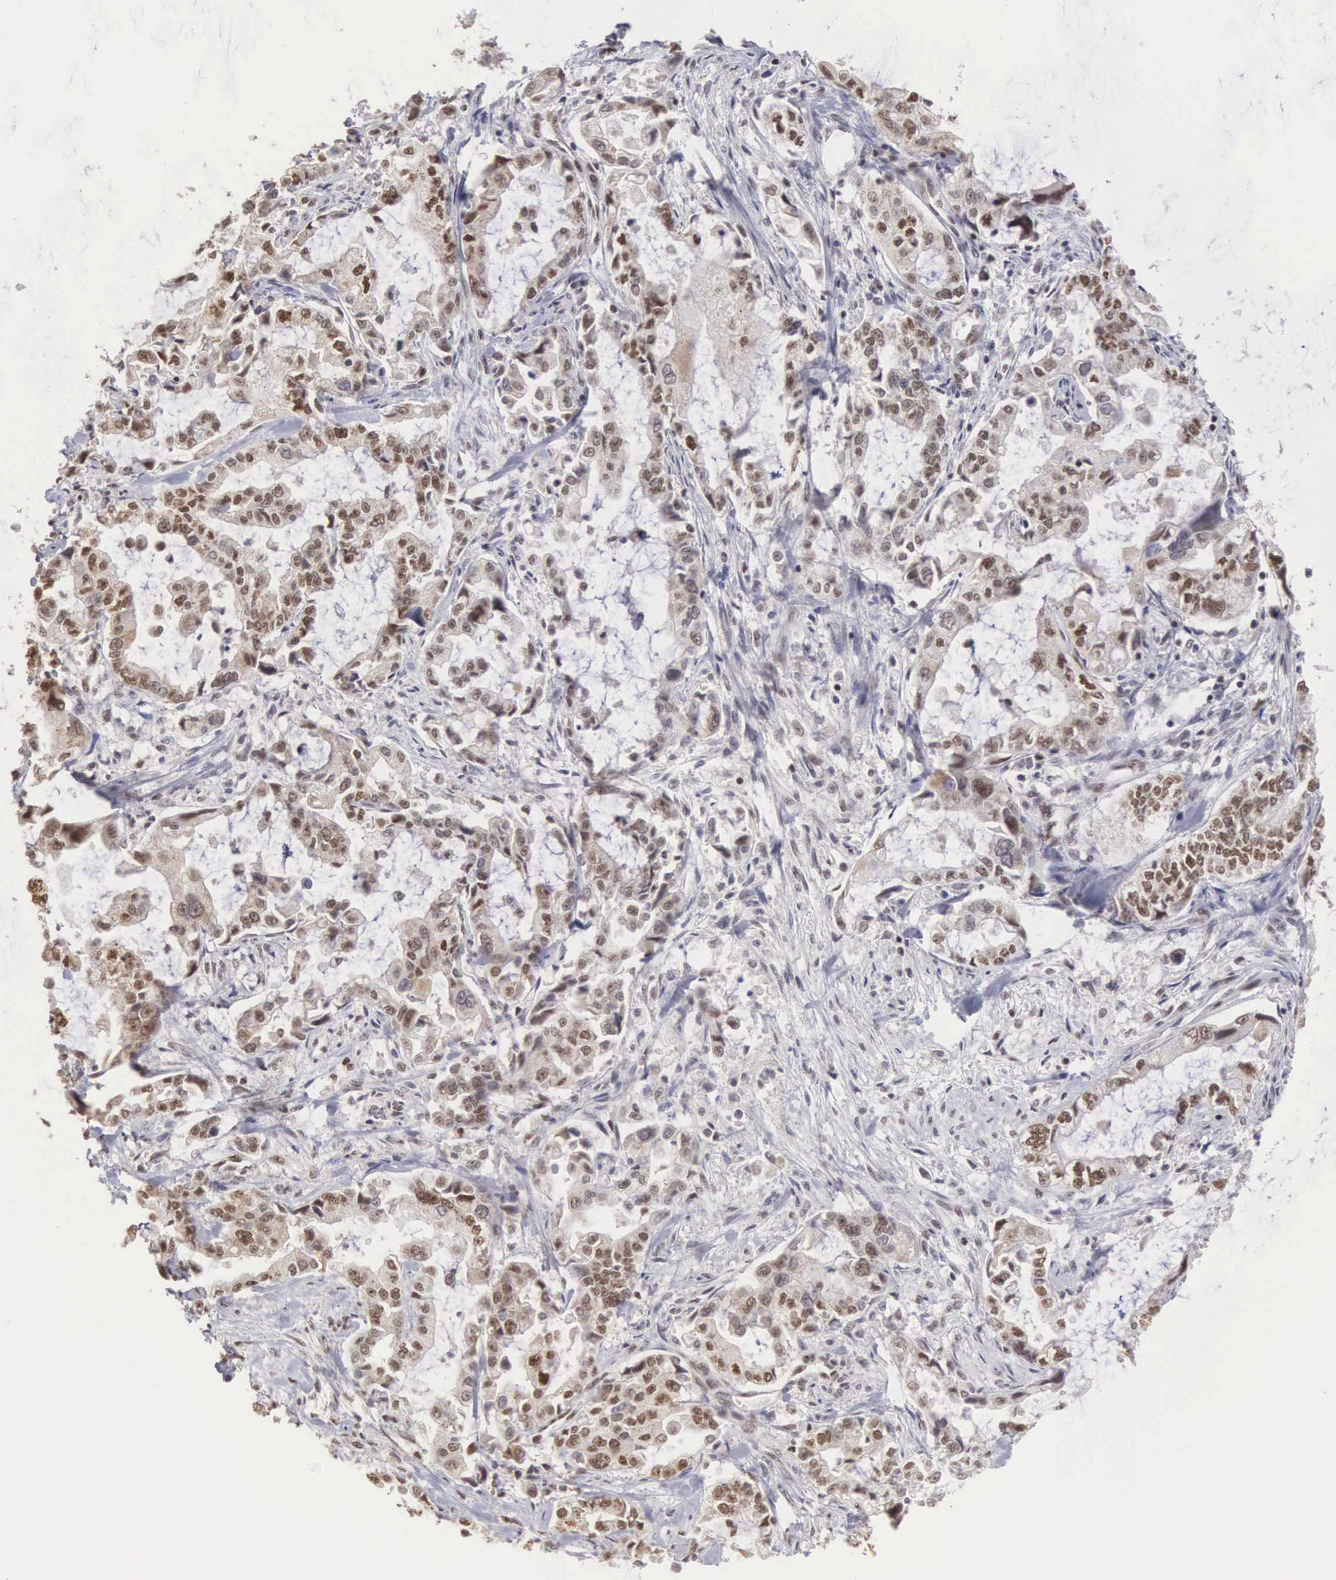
{"staining": {"intensity": "moderate", "quantity": "25%-75%", "location": "nuclear"}, "tissue": "stomach cancer", "cell_type": "Tumor cells", "image_type": "cancer", "snomed": [{"axis": "morphology", "description": "Adenocarcinoma, NOS"}, {"axis": "topography", "description": "Pancreas"}, {"axis": "topography", "description": "Stomach, upper"}], "caption": "A medium amount of moderate nuclear expression is identified in about 25%-75% of tumor cells in stomach adenocarcinoma tissue.", "gene": "HTATSF1", "patient": {"sex": "male", "age": 77}}